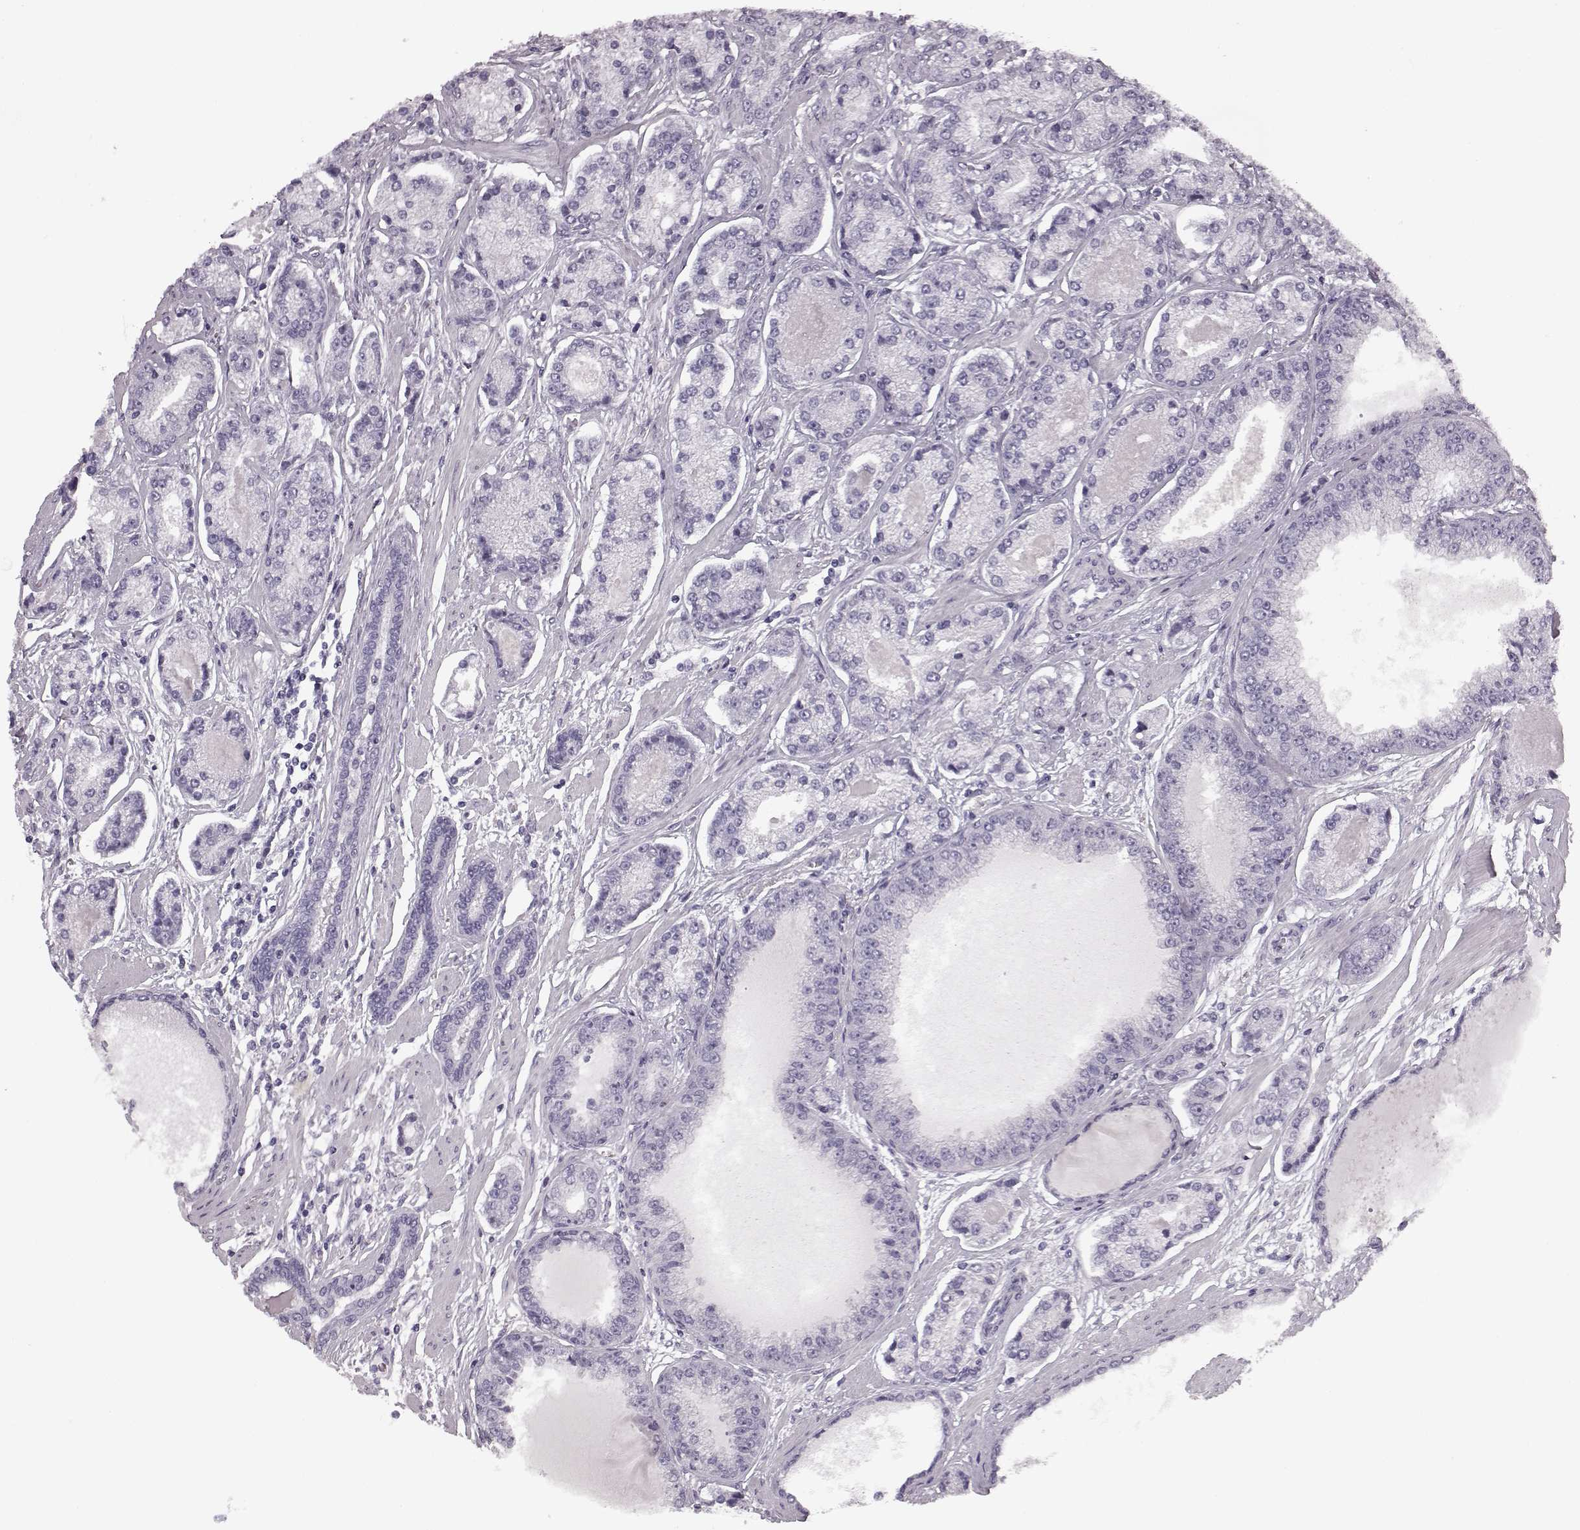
{"staining": {"intensity": "negative", "quantity": "none", "location": "none"}, "tissue": "prostate cancer", "cell_type": "Tumor cells", "image_type": "cancer", "snomed": [{"axis": "morphology", "description": "Adenocarcinoma, NOS"}, {"axis": "topography", "description": "Prostate"}], "caption": "This is an IHC histopathology image of human adenocarcinoma (prostate). There is no staining in tumor cells.", "gene": "SEMG2", "patient": {"sex": "male", "age": 64}}